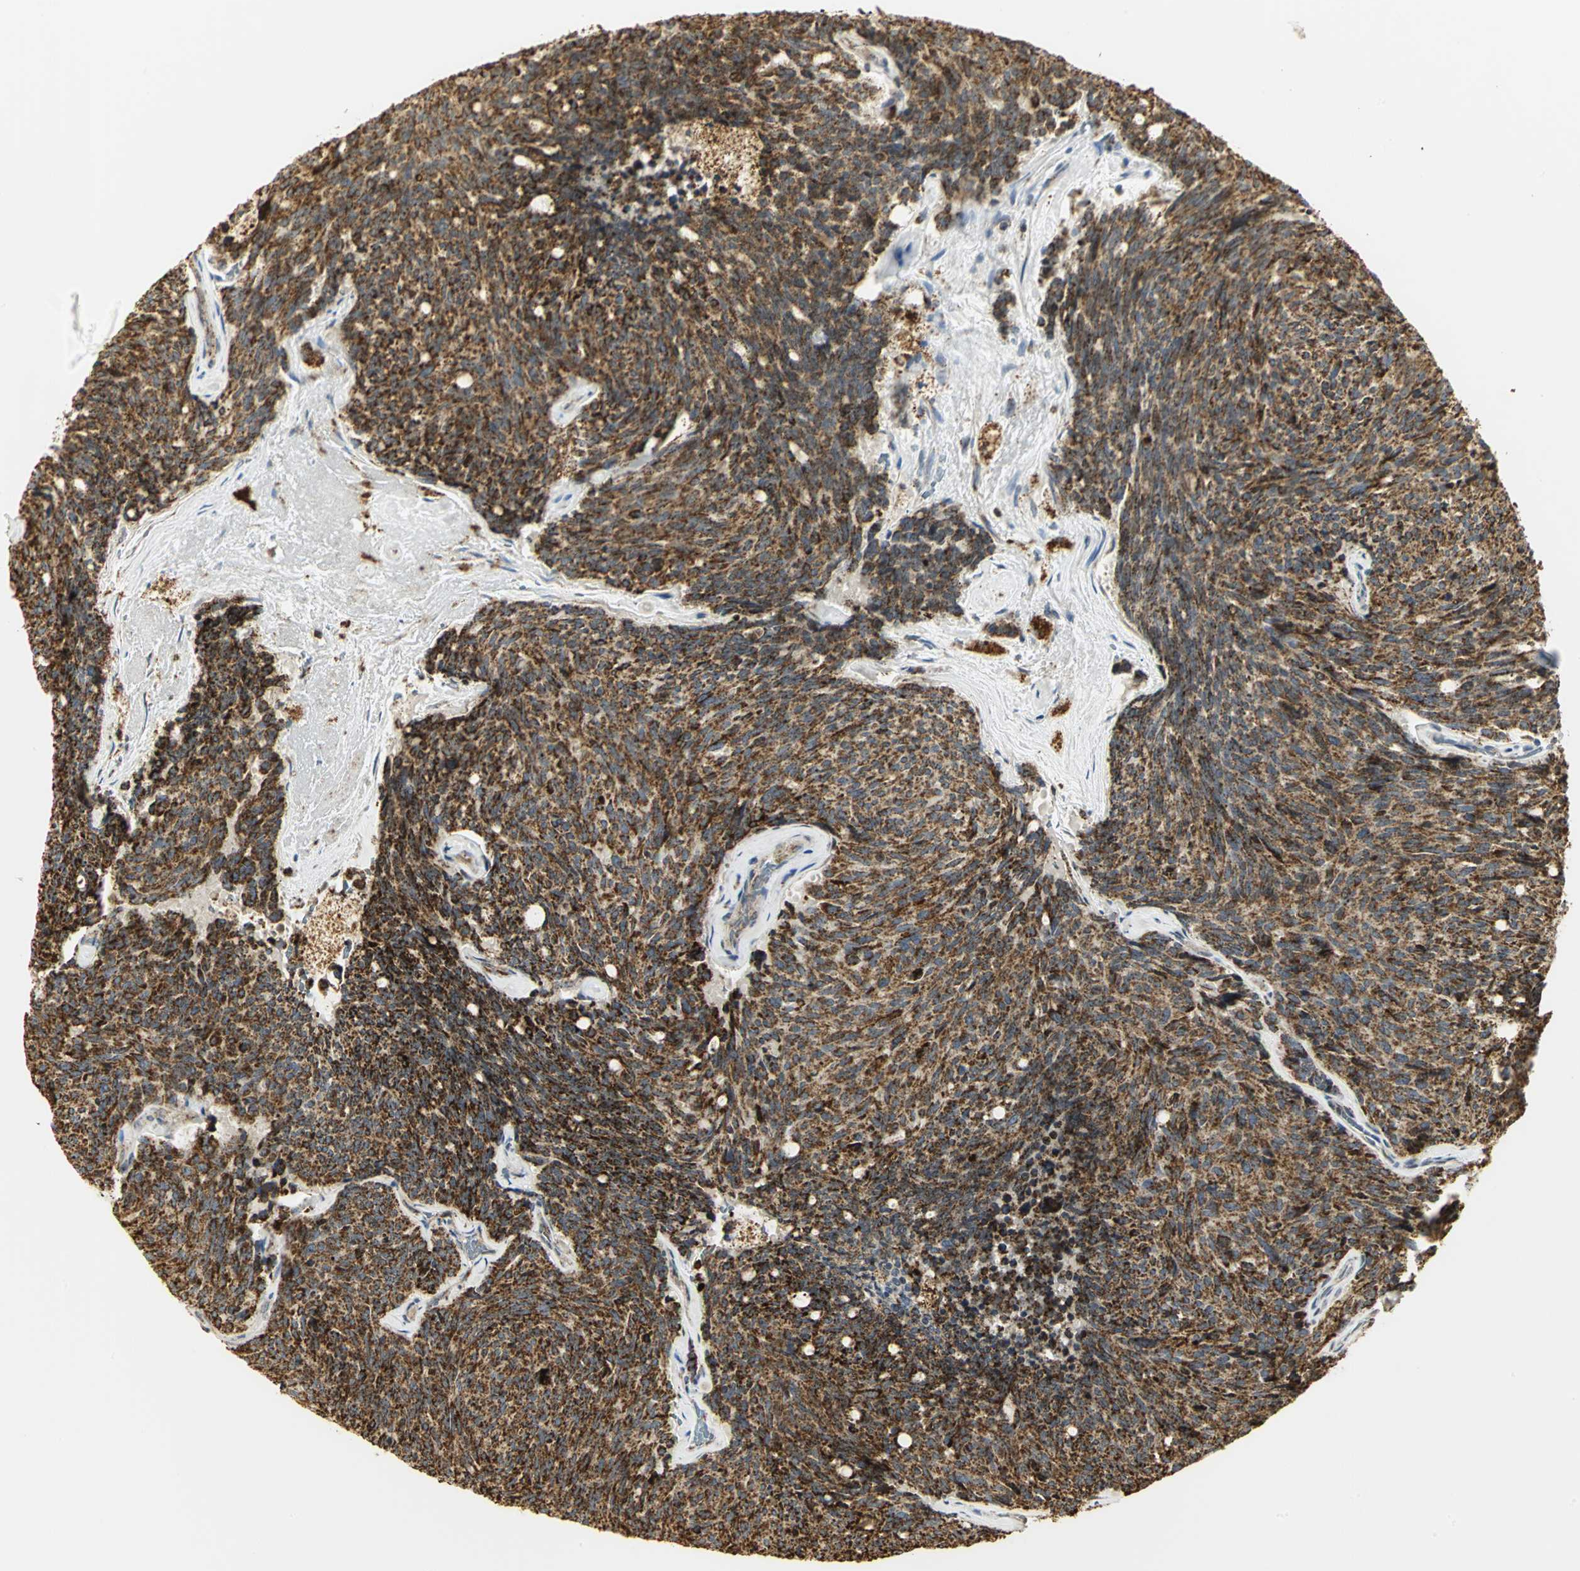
{"staining": {"intensity": "strong", "quantity": ">75%", "location": "cytoplasmic/membranous"}, "tissue": "carcinoid", "cell_type": "Tumor cells", "image_type": "cancer", "snomed": [{"axis": "morphology", "description": "Carcinoid, malignant, NOS"}, {"axis": "topography", "description": "Pancreas"}], "caption": "Strong cytoplasmic/membranous positivity is appreciated in about >75% of tumor cells in carcinoid. Immunohistochemistry (ihc) stains the protein of interest in brown and the nuclei are stained blue.", "gene": "VDAC1", "patient": {"sex": "female", "age": 54}}